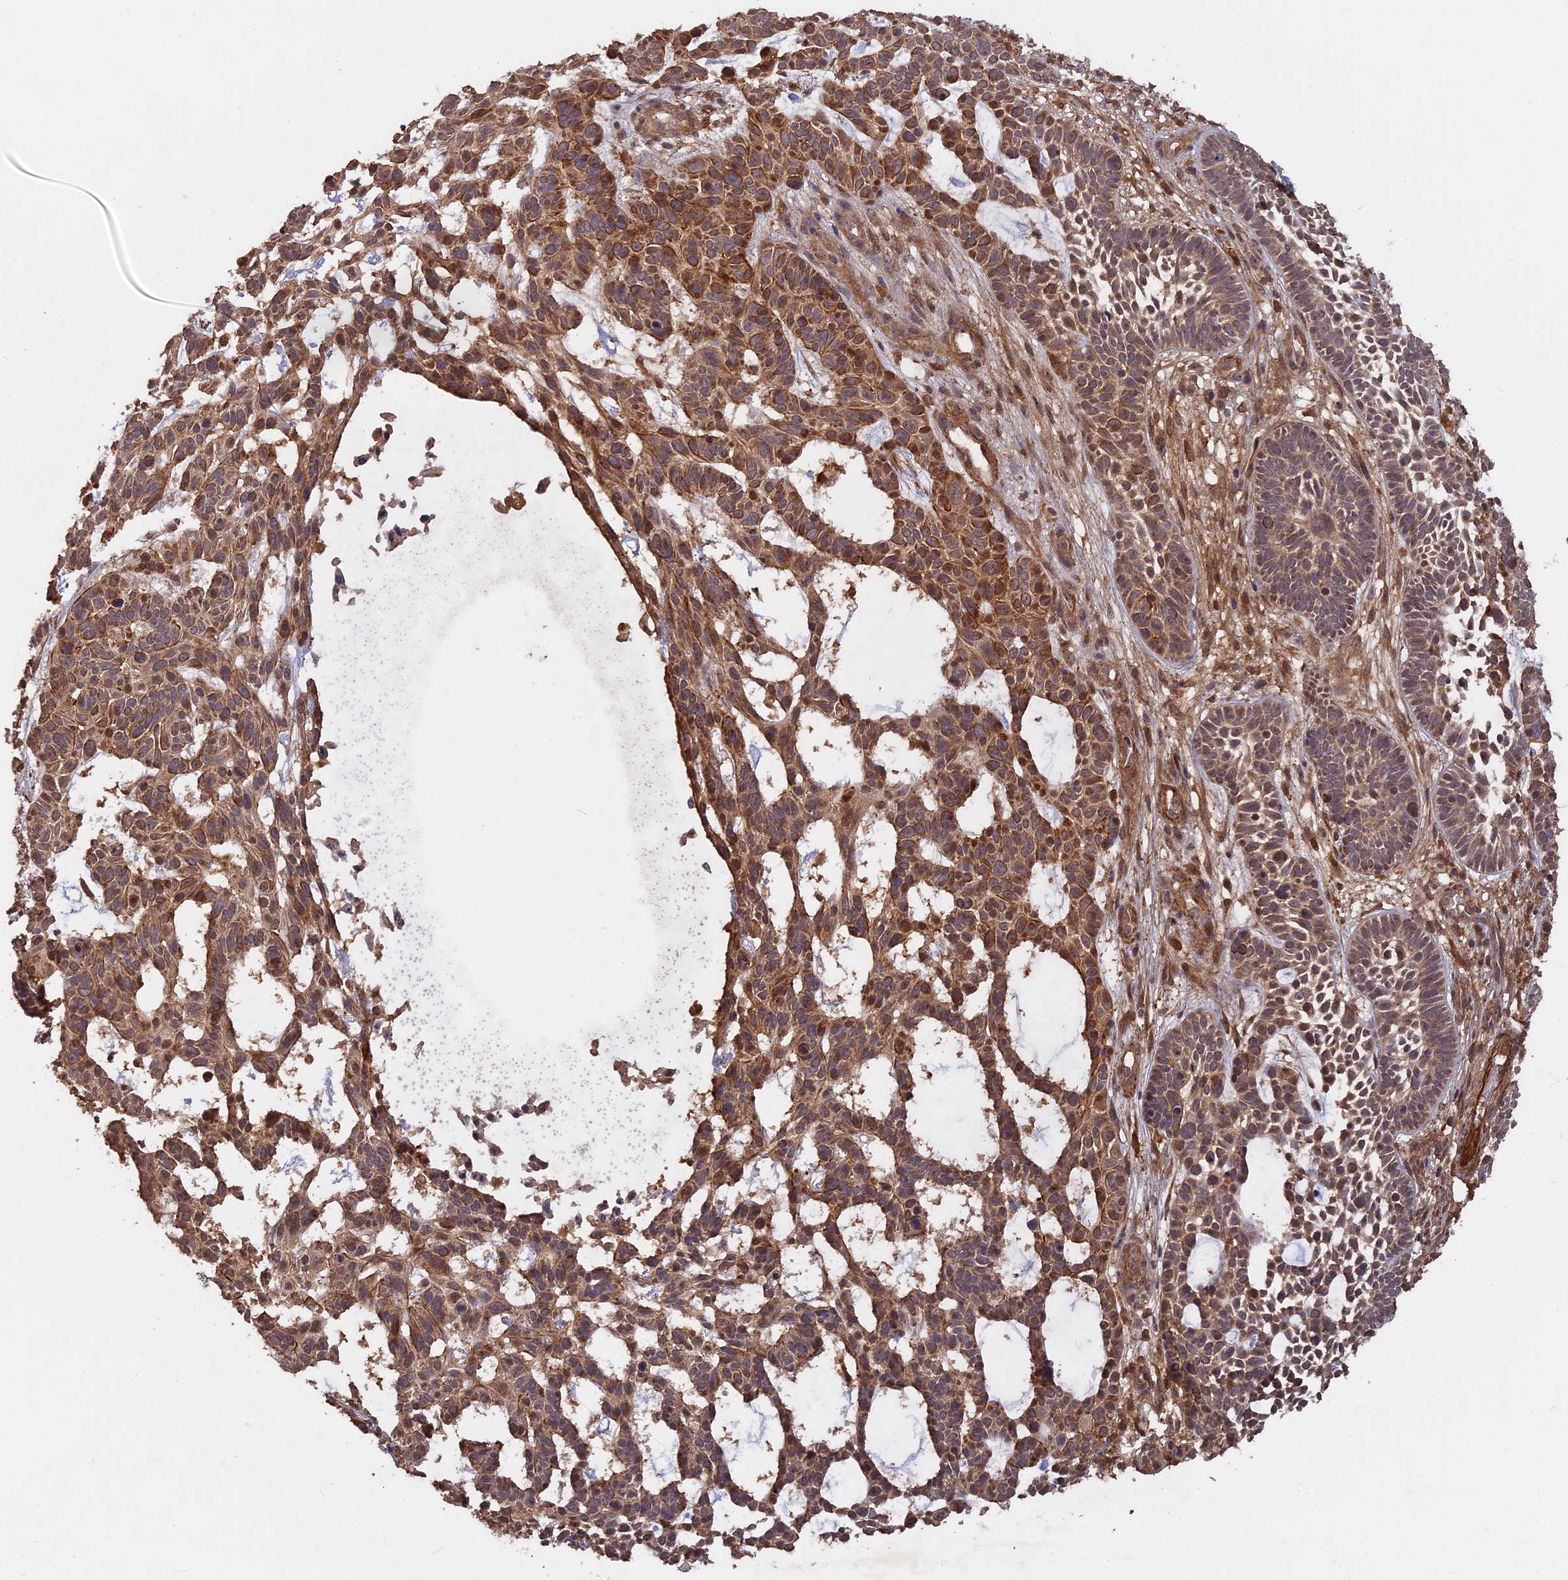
{"staining": {"intensity": "moderate", "quantity": ">75%", "location": "cytoplasmic/membranous"}, "tissue": "skin cancer", "cell_type": "Tumor cells", "image_type": "cancer", "snomed": [{"axis": "morphology", "description": "Basal cell carcinoma"}, {"axis": "topography", "description": "Skin"}], "caption": "Basal cell carcinoma (skin) stained for a protein (brown) reveals moderate cytoplasmic/membranous positive staining in about >75% of tumor cells.", "gene": "SAC3D1", "patient": {"sex": "male", "age": 89}}